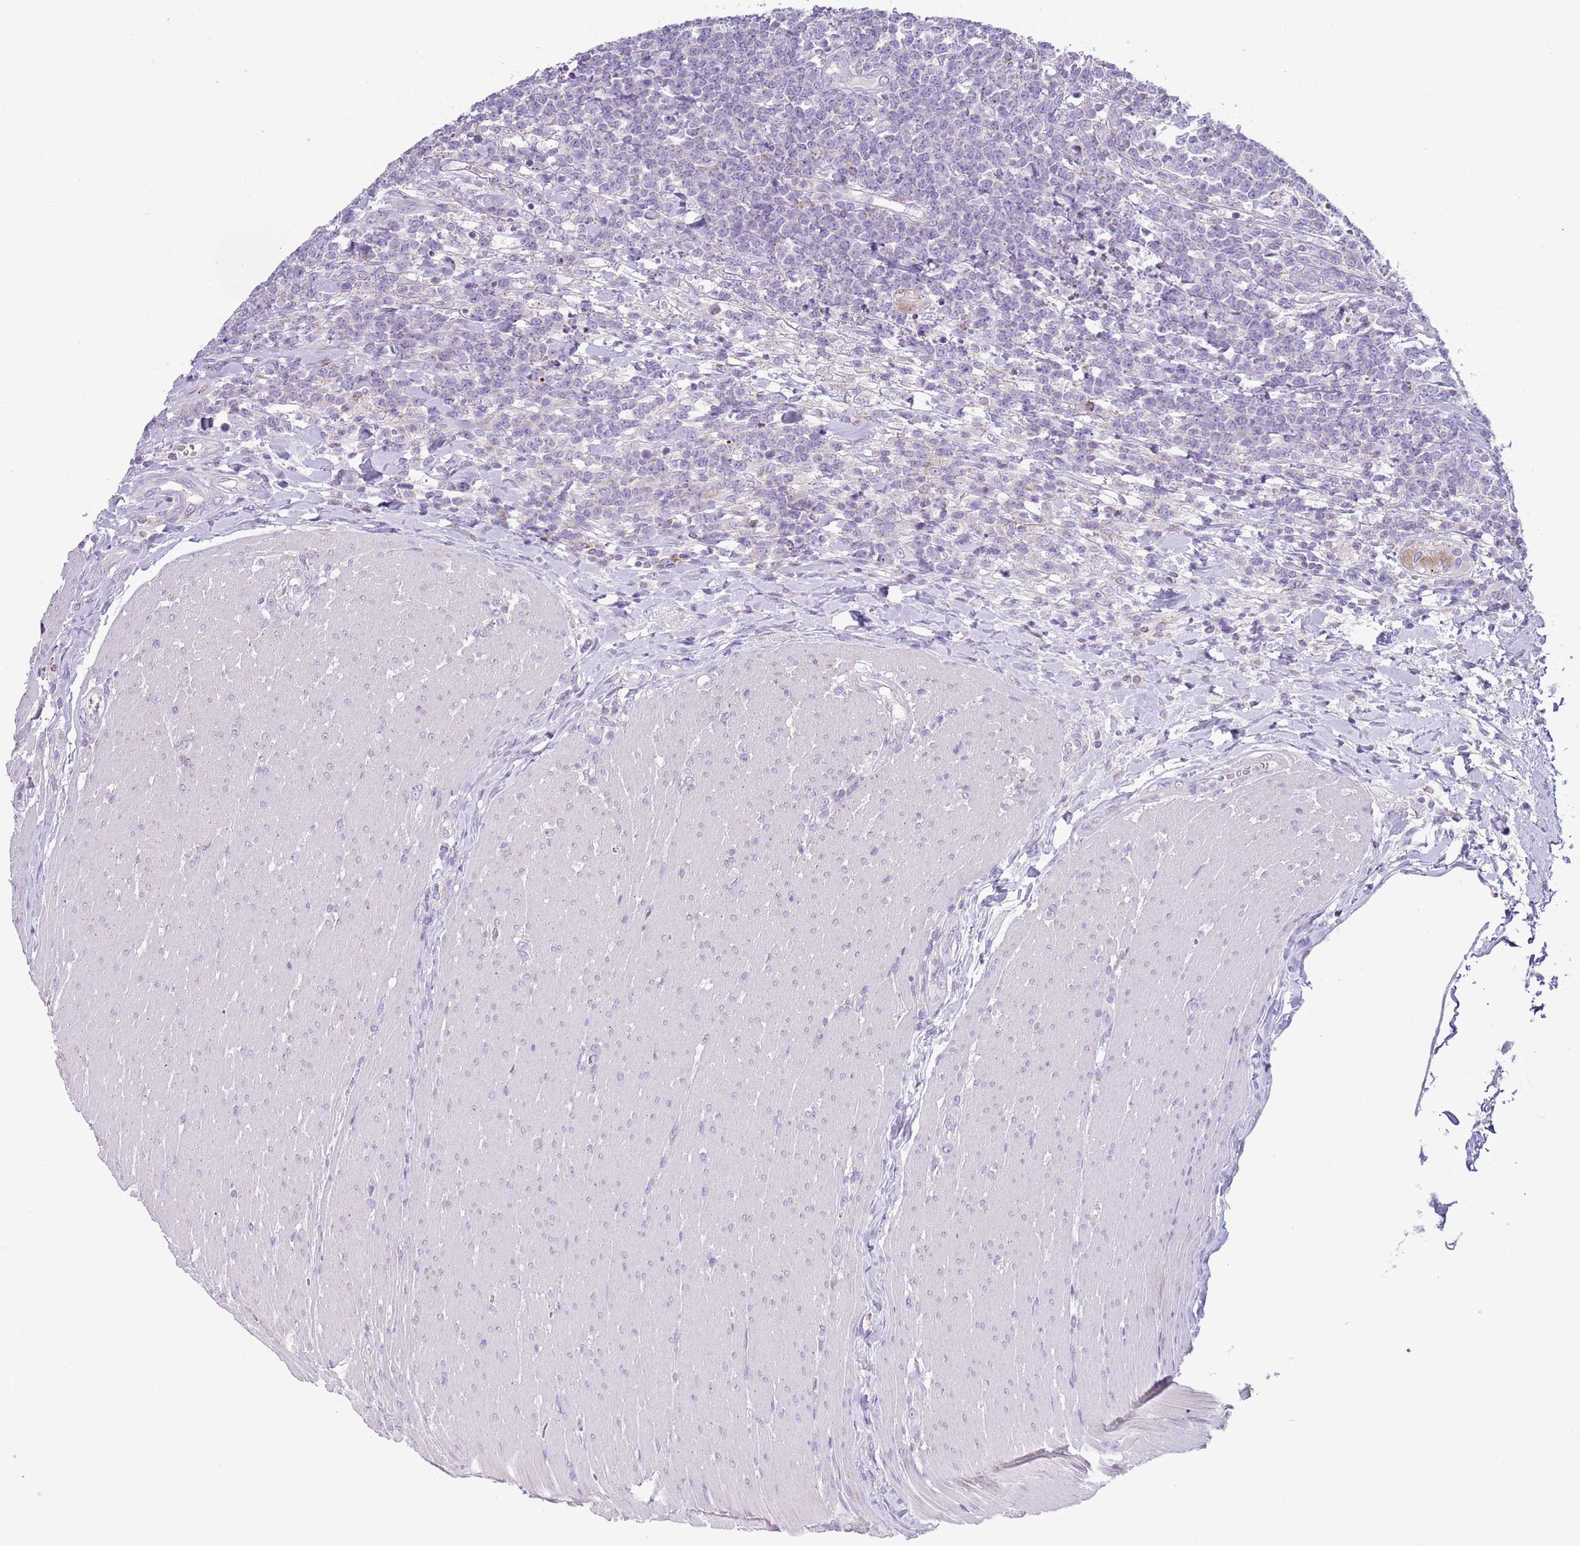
{"staining": {"intensity": "negative", "quantity": "none", "location": "none"}, "tissue": "lymphoma", "cell_type": "Tumor cells", "image_type": "cancer", "snomed": [{"axis": "morphology", "description": "Malignant lymphoma, non-Hodgkin's type, High grade"}, {"axis": "topography", "description": "Small intestine"}], "caption": "This is an IHC micrograph of human lymphoma. There is no expression in tumor cells.", "gene": "ATP6V1B1", "patient": {"sex": "male", "age": 8}}